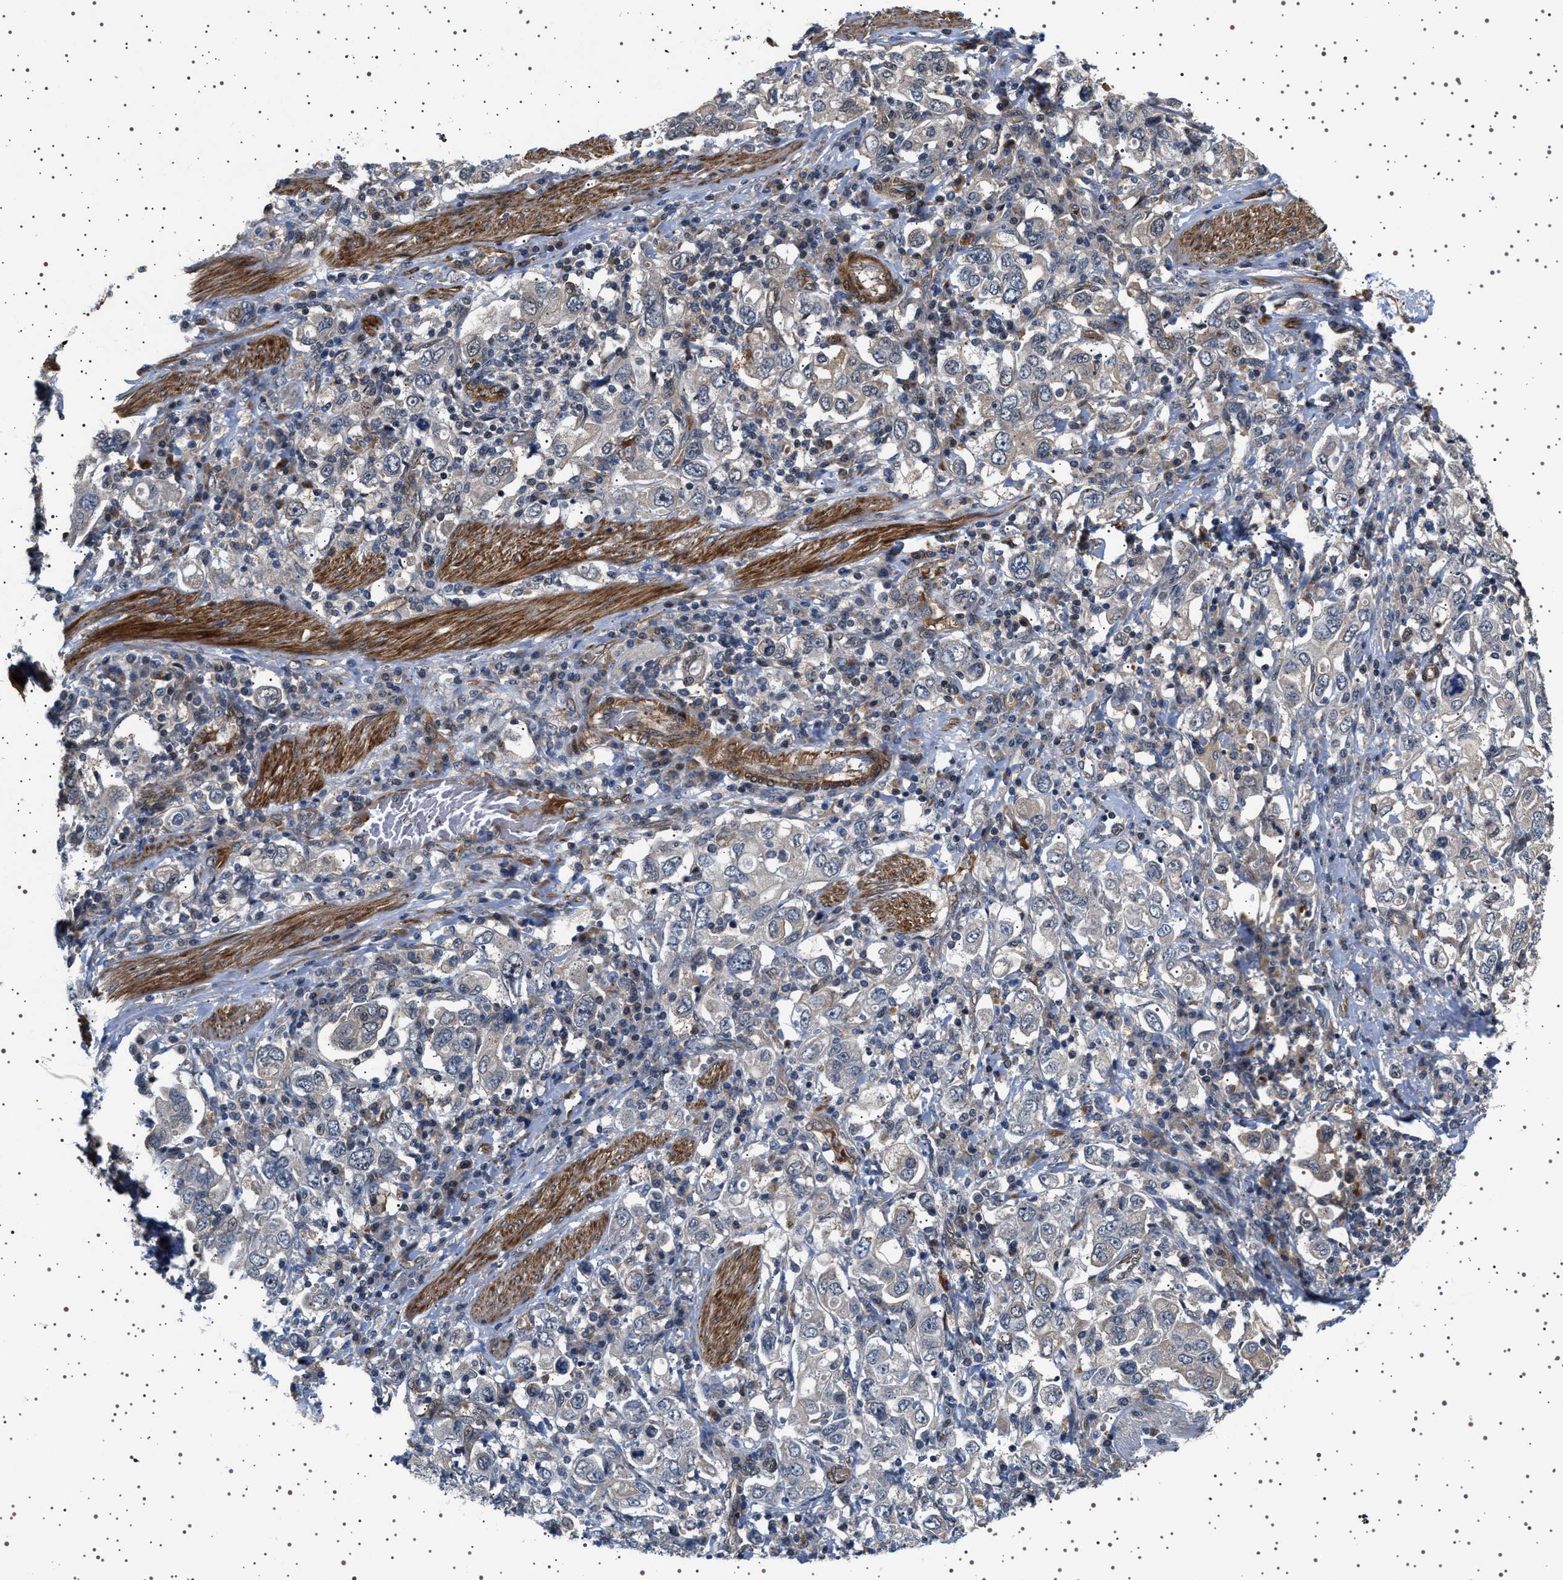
{"staining": {"intensity": "negative", "quantity": "none", "location": "none"}, "tissue": "stomach cancer", "cell_type": "Tumor cells", "image_type": "cancer", "snomed": [{"axis": "morphology", "description": "Adenocarcinoma, NOS"}, {"axis": "topography", "description": "Stomach, upper"}], "caption": "Adenocarcinoma (stomach) stained for a protein using IHC demonstrates no staining tumor cells.", "gene": "BAG3", "patient": {"sex": "male", "age": 62}}